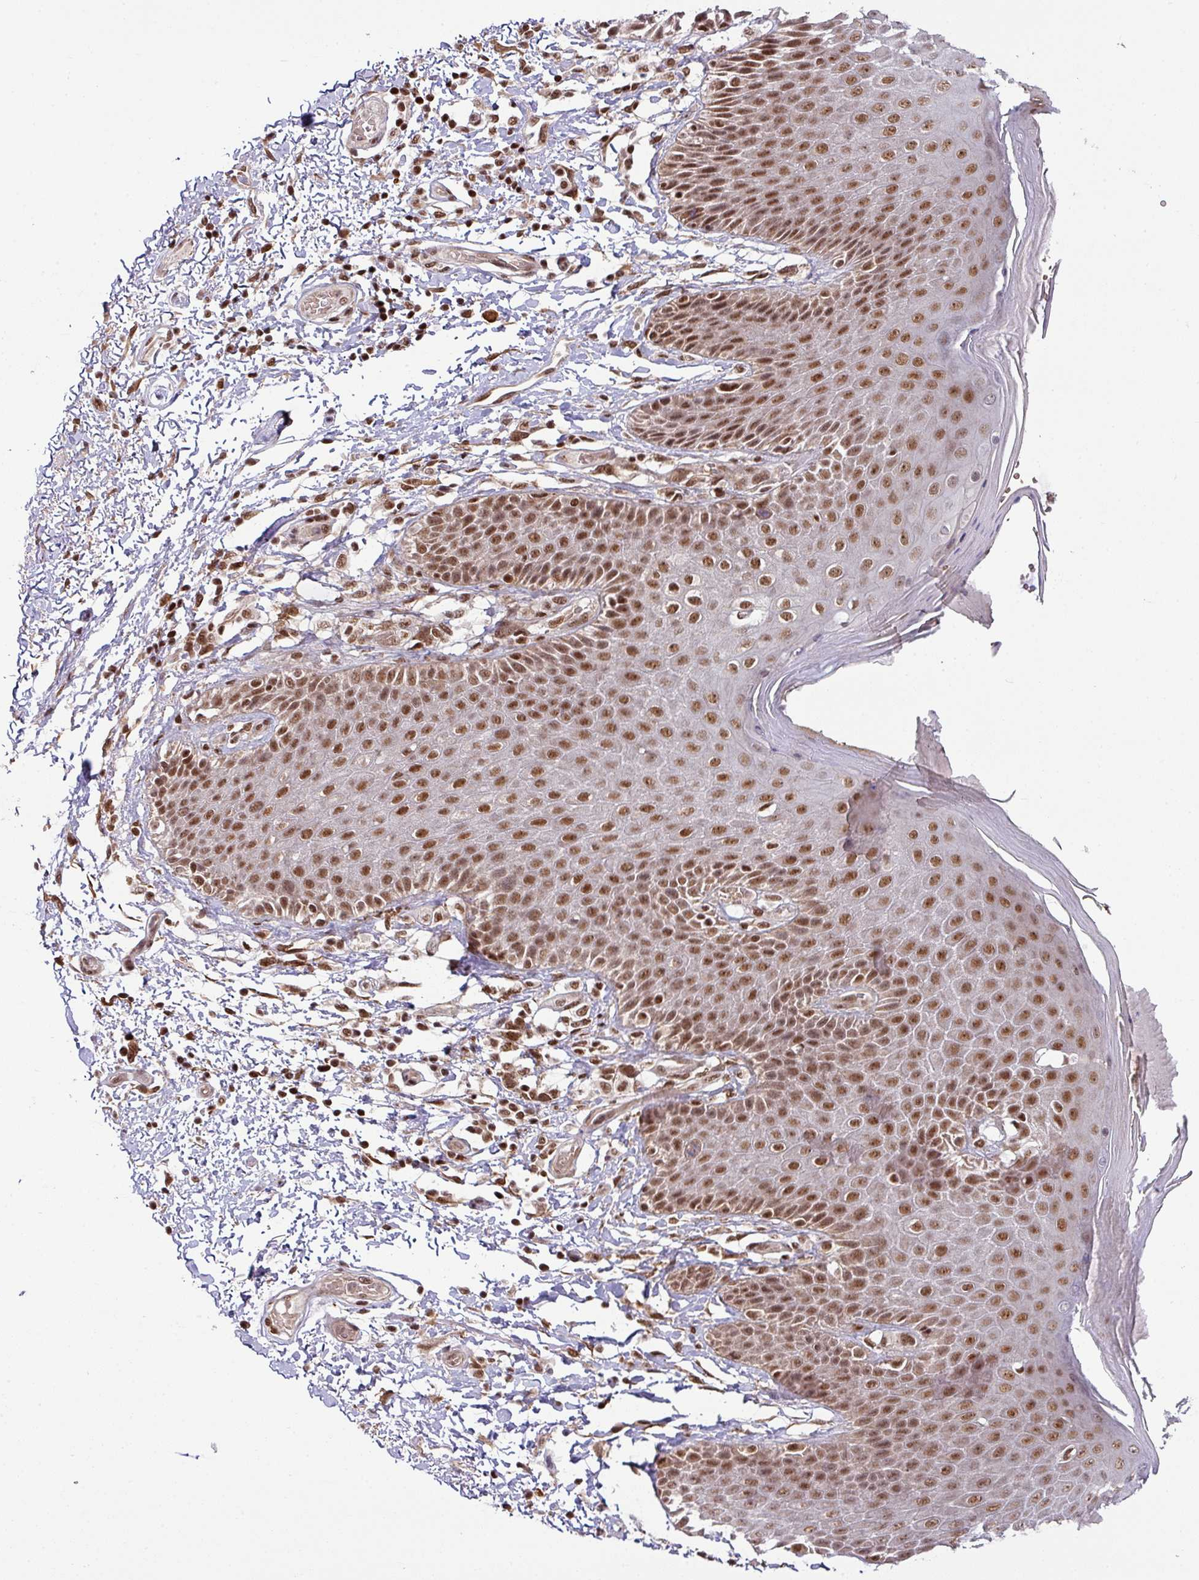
{"staining": {"intensity": "strong", "quantity": ">75%", "location": "nuclear"}, "tissue": "skin", "cell_type": "Epidermal cells", "image_type": "normal", "snomed": [{"axis": "morphology", "description": "Normal tissue, NOS"}, {"axis": "topography", "description": "Peripheral nerve tissue"}], "caption": "Normal skin exhibits strong nuclear staining in about >75% of epidermal cells, visualized by immunohistochemistry. (DAB IHC, brown staining for protein, blue staining for nuclei).", "gene": "PHF23", "patient": {"sex": "male", "age": 51}}